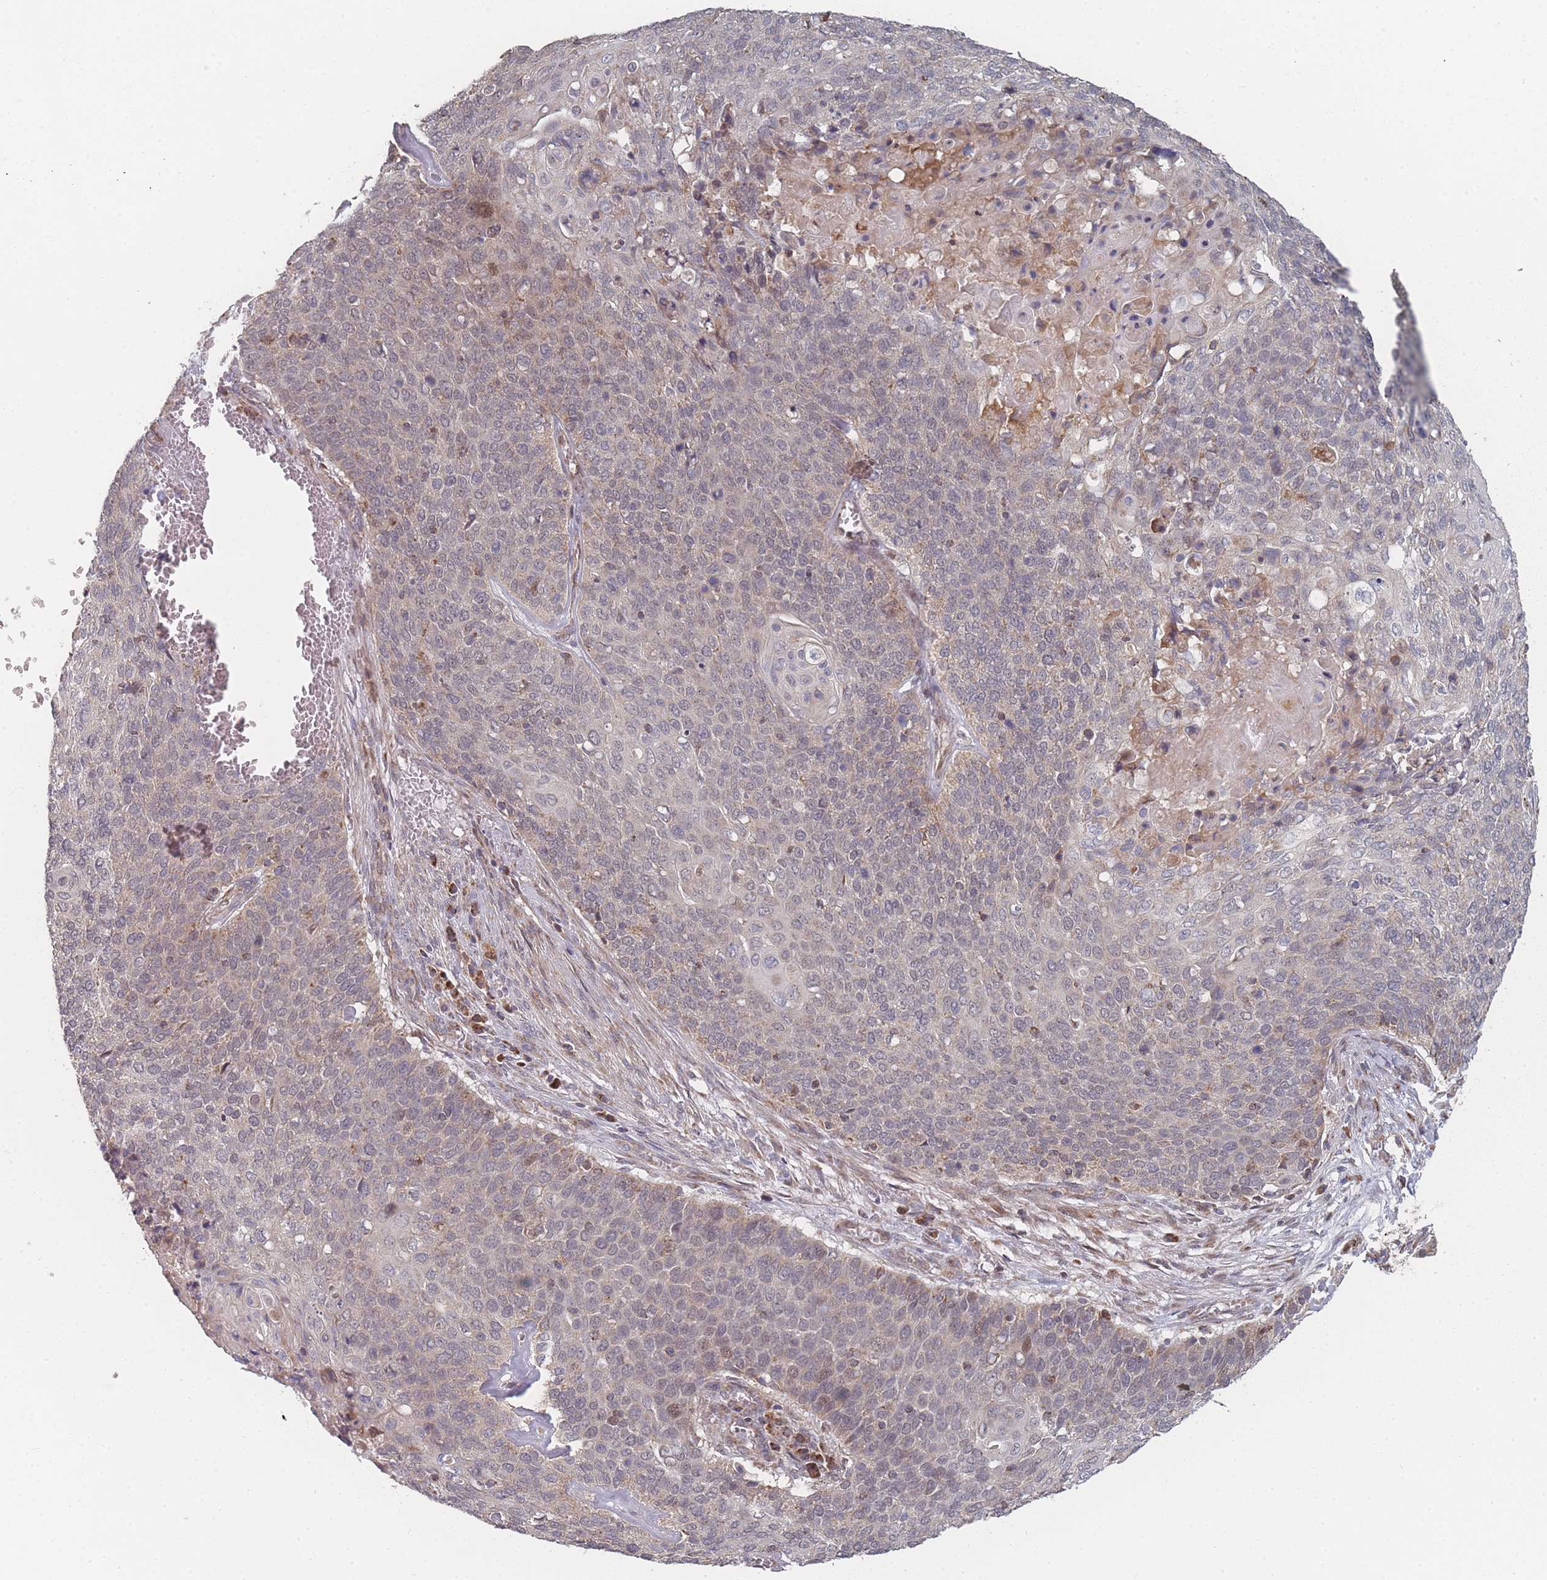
{"staining": {"intensity": "negative", "quantity": "none", "location": "none"}, "tissue": "cervical cancer", "cell_type": "Tumor cells", "image_type": "cancer", "snomed": [{"axis": "morphology", "description": "Squamous cell carcinoma, NOS"}, {"axis": "topography", "description": "Cervix"}], "caption": "Immunohistochemistry (IHC) of cervical cancer (squamous cell carcinoma) shows no positivity in tumor cells.", "gene": "PSMB3", "patient": {"sex": "female", "age": 39}}